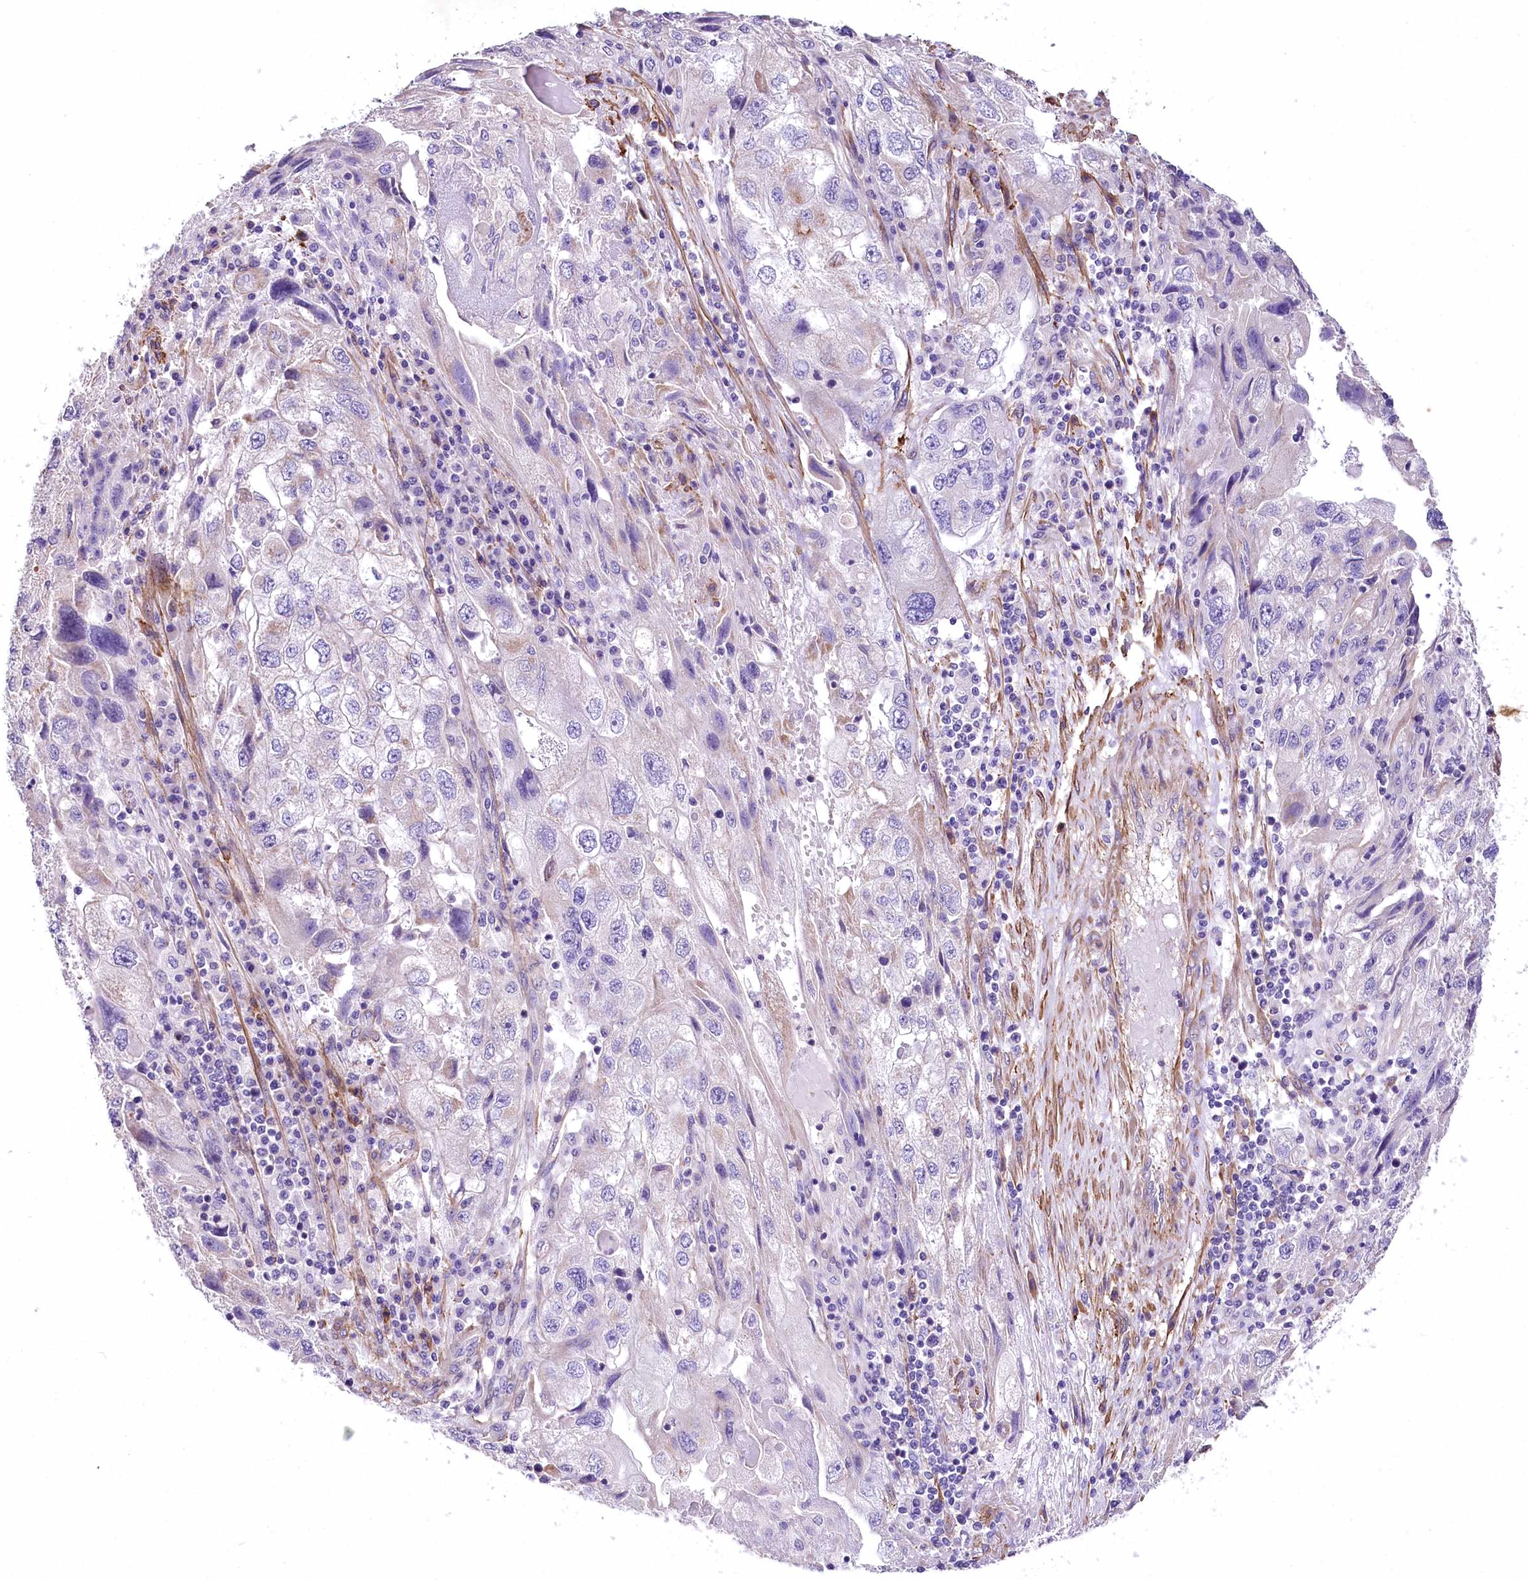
{"staining": {"intensity": "negative", "quantity": "none", "location": "none"}, "tissue": "endometrial cancer", "cell_type": "Tumor cells", "image_type": "cancer", "snomed": [{"axis": "morphology", "description": "Adenocarcinoma, NOS"}, {"axis": "topography", "description": "Endometrium"}], "caption": "There is no significant expression in tumor cells of endometrial adenocarcinoma.", "gene": "RDH16", "patient": {"sex": "female", "age": 49}}